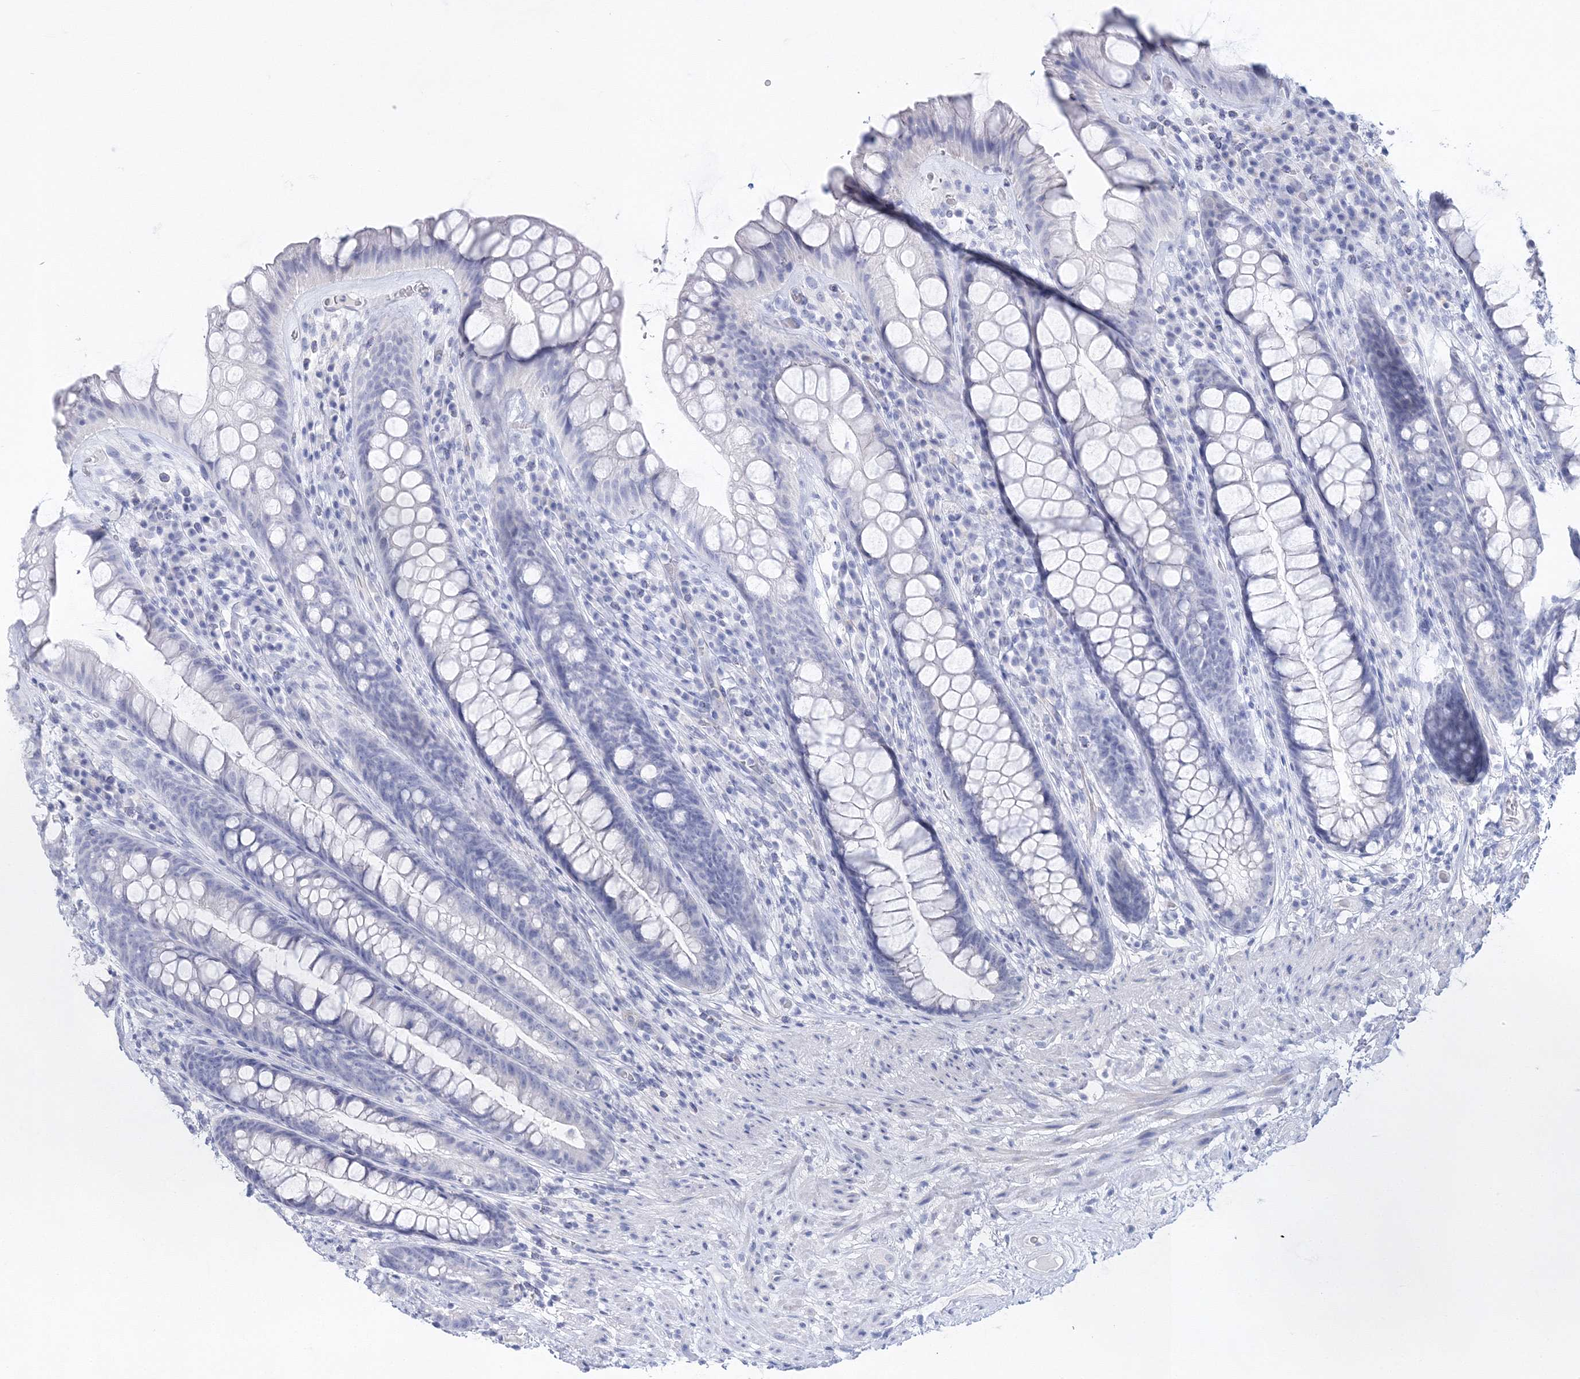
{"staining": {"intensity": "negative", "quantity": "none", "location": "none"}, "tissue": "rectum", "cell_type": "Glandular cells", "image_type": "normal", "snomed": [{"axis": "morphology", "description": "Normal tissue, NOS"}, {"axis": "topography", "description": "Rectum"}], "caption": "There is no significant expression in glandular cells of rectum.", "gene": "MYOZ2", "patient": {"sex": "male", "age": 74}}